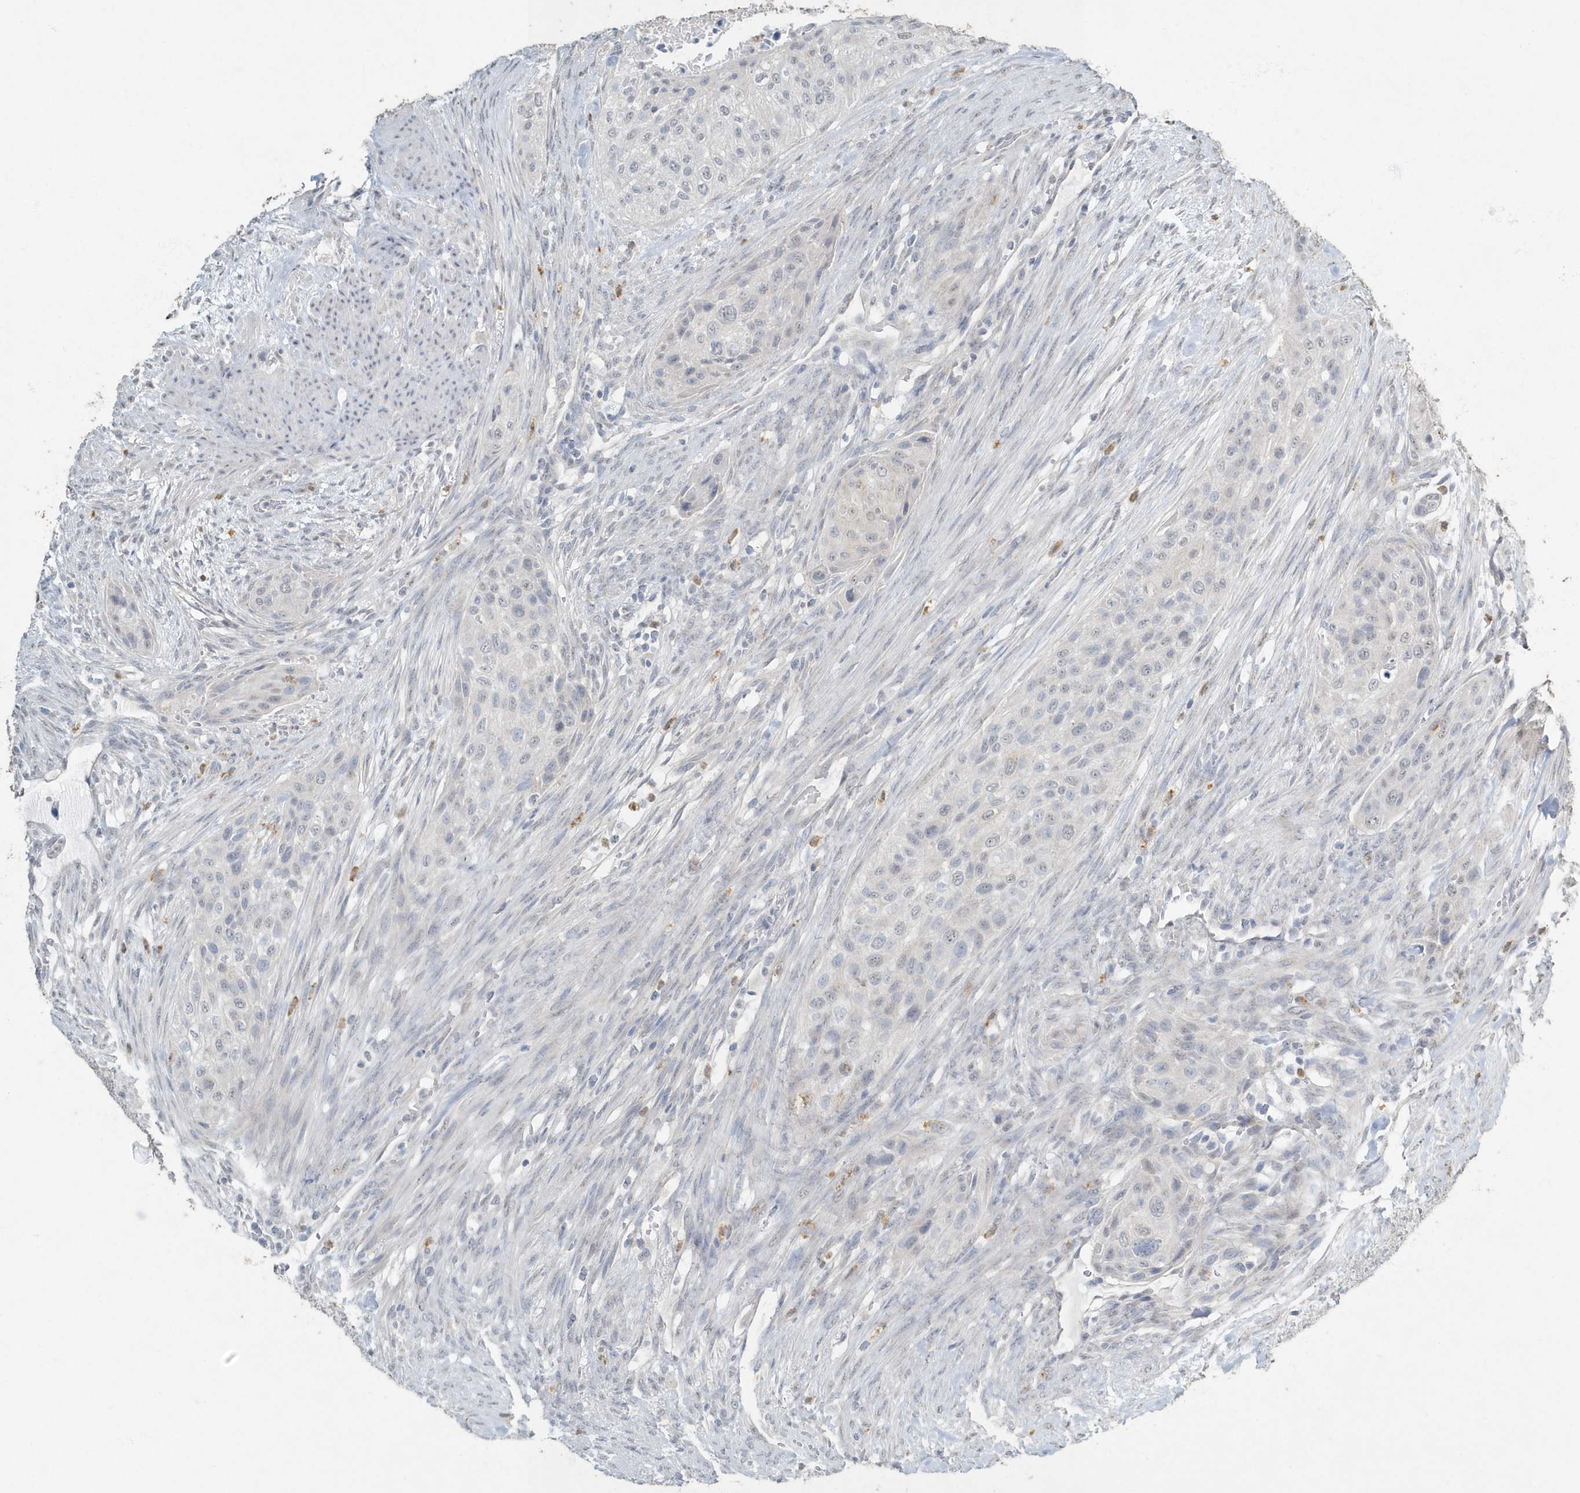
{"staining": {"intensity": "negative", "quantity": "none", "location": "none"}, "tissue": "urothelial cancer", "cell_type": "Tumor cells", "image_type": "cancer", "snomed": [{"axis": "morphology", "description": "Urothelial carcinoma, High grade"}, {"axis": "topography", "description": "Urinary bladder"}], "caption": "Urothelial carcinoma (high-grade) was stained to show a protein in brown. There is no significant expression in tumor cells.", "gene": "MYOT", "patient": {"sex": "male", "age": 35}}